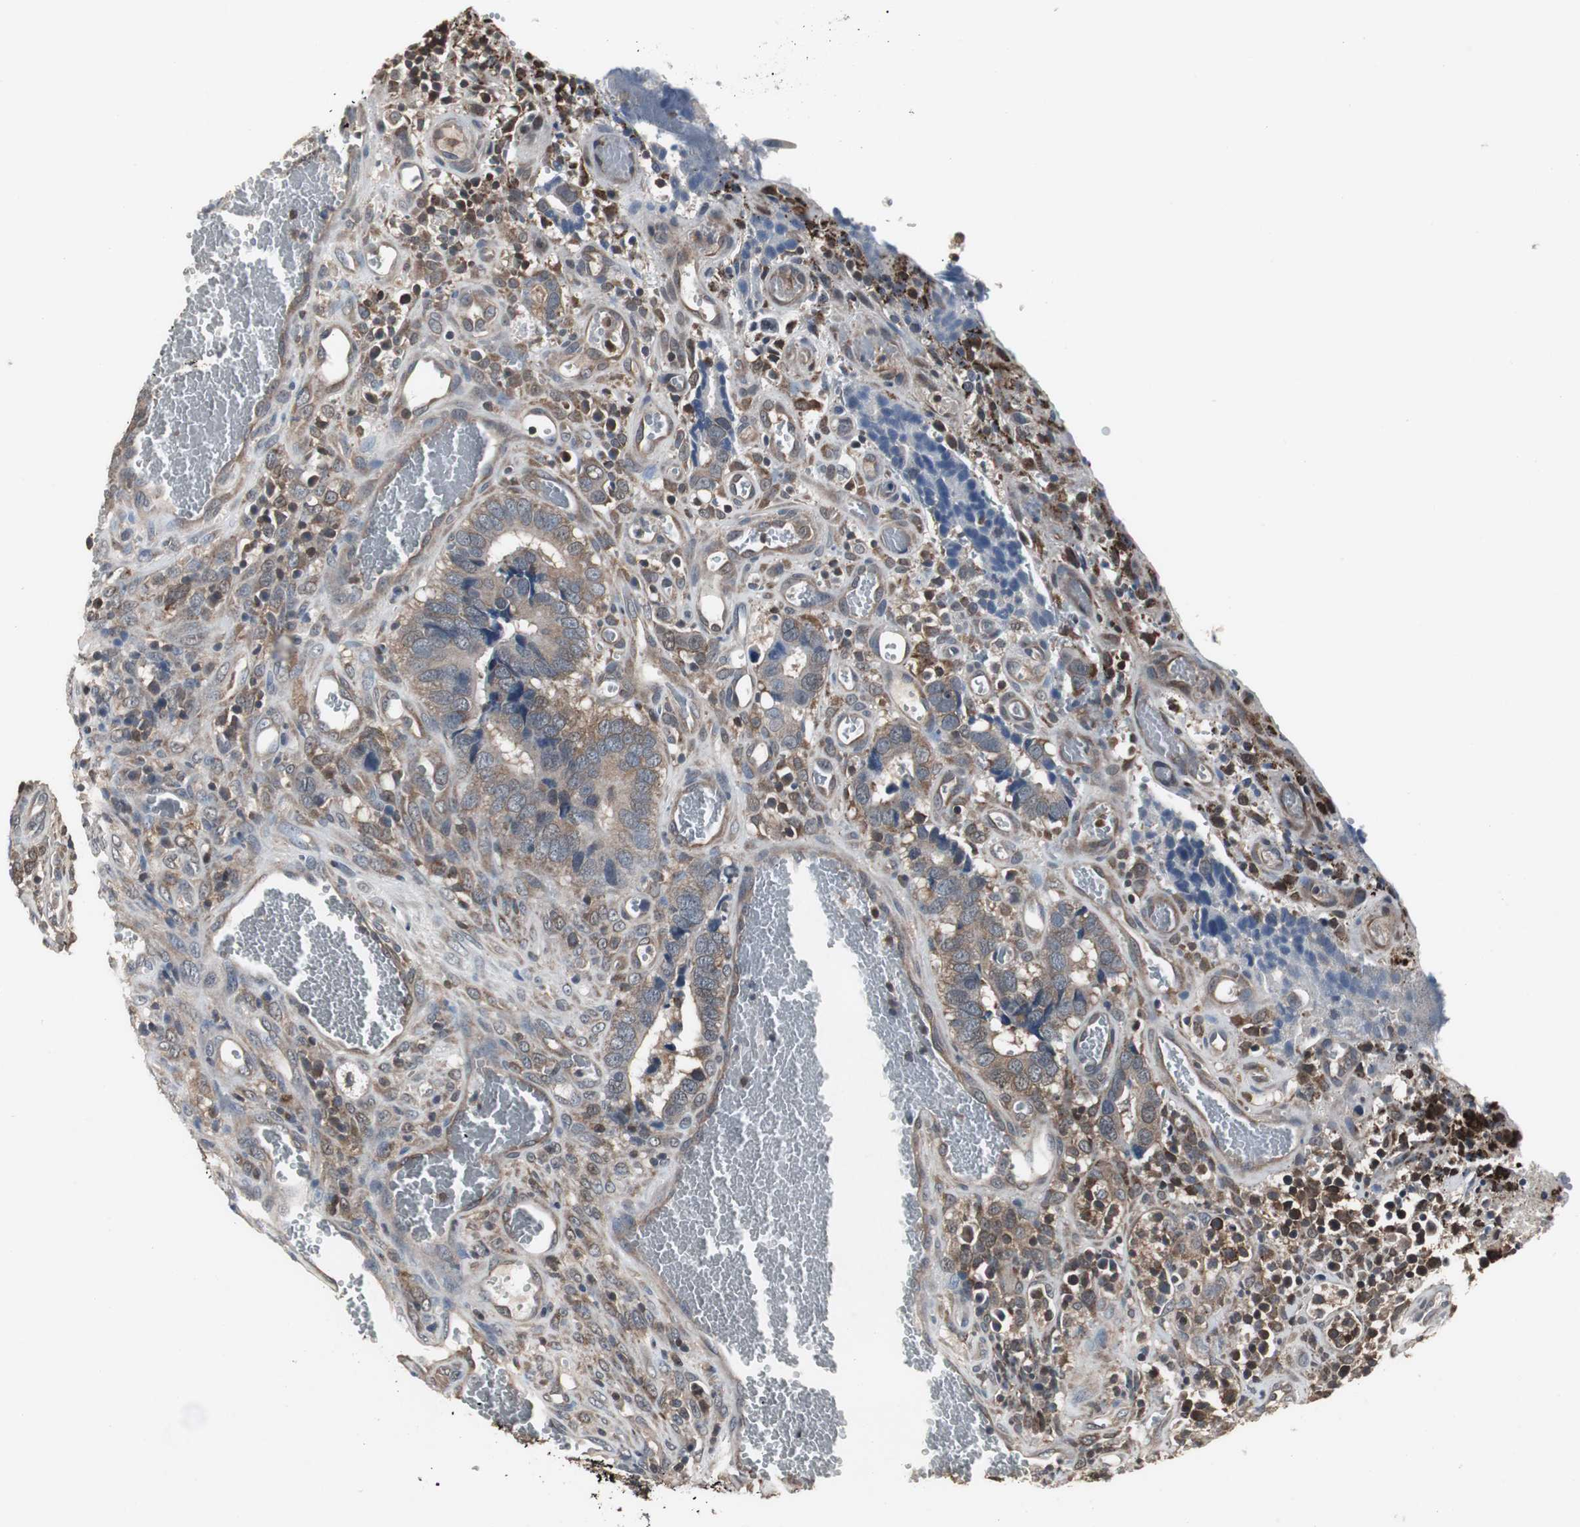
{"staining": {"intensity": "moderate", "quantity": ">75%", "location": "cytoplasmic/membranous"}, "tissue": "colorectal cancer", "cell_type": "Tumor cells", "image_type": "cancer", "snomed": [{"axis": "morphology", "description": "Adenocarcinoma, NOS"}, {"axis": "topography", "description": "Colon"}], "caption": "Colorectal cancer stained for a protein (brown) displays moderate cytoplasmic/membranous positive positivity in about >75% of tumor cells.", "gene": "ZSCAN22", "patient": {"sex": "male", "age": 72}}